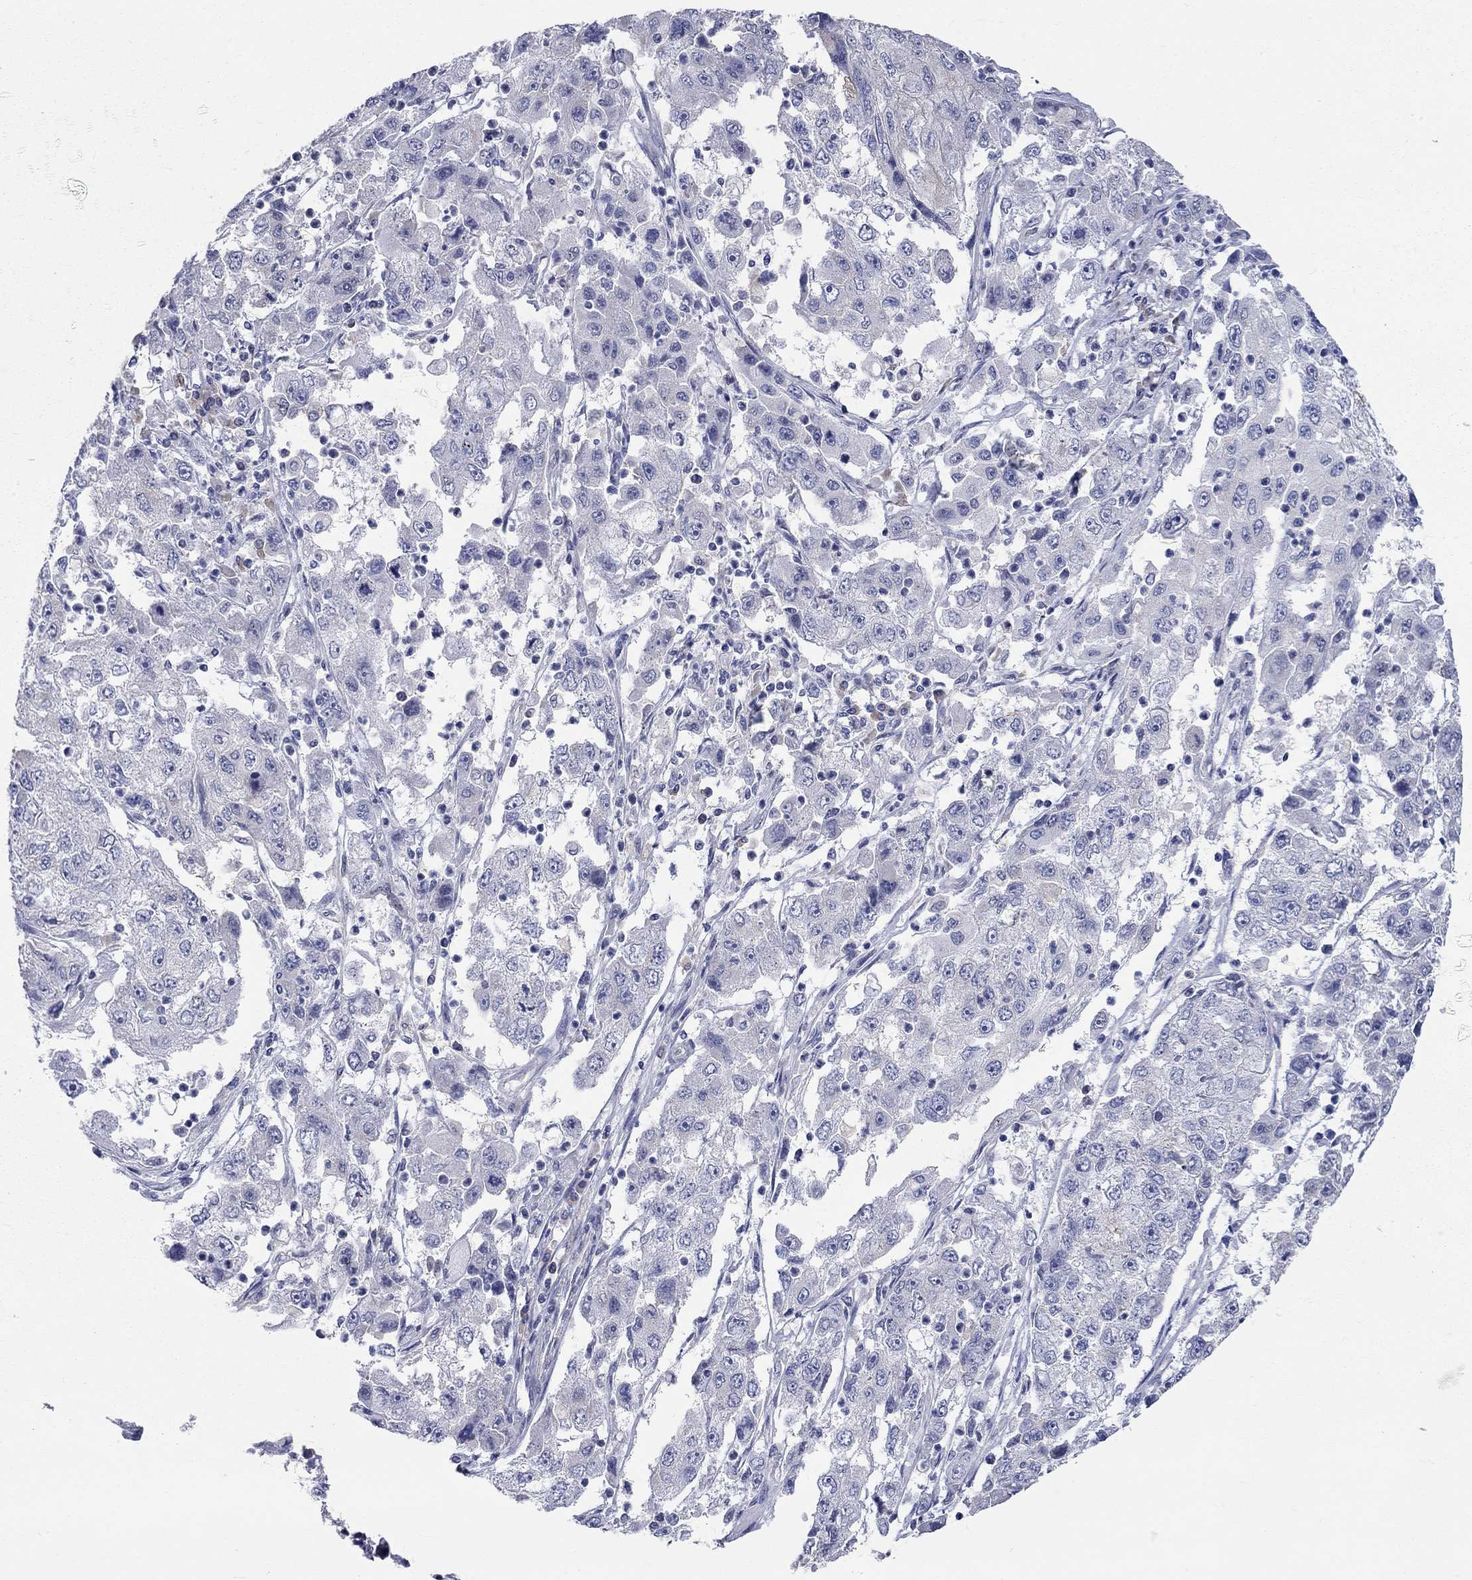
{"staining": {"intensity": "negative", "quantity": "none", "location": "none"}, "tissue": "cervical cancer", "cell_type": "Tumor cells", "image_type": "cancer", "snomed": [{"axis": "morphology", "description": "Squamous cell carcinoma, NOS"}, {"axis": "topography", "description": "Cervix"}], "caption": "A high-resolution histopathology image shows immunohistochemistry staining of squamous cell carcinoma (cervical), which exhibits no significant expression in tumor cells.", "gene": "PCDHGA10", "patient": {"sex": "female", "age": 36}}